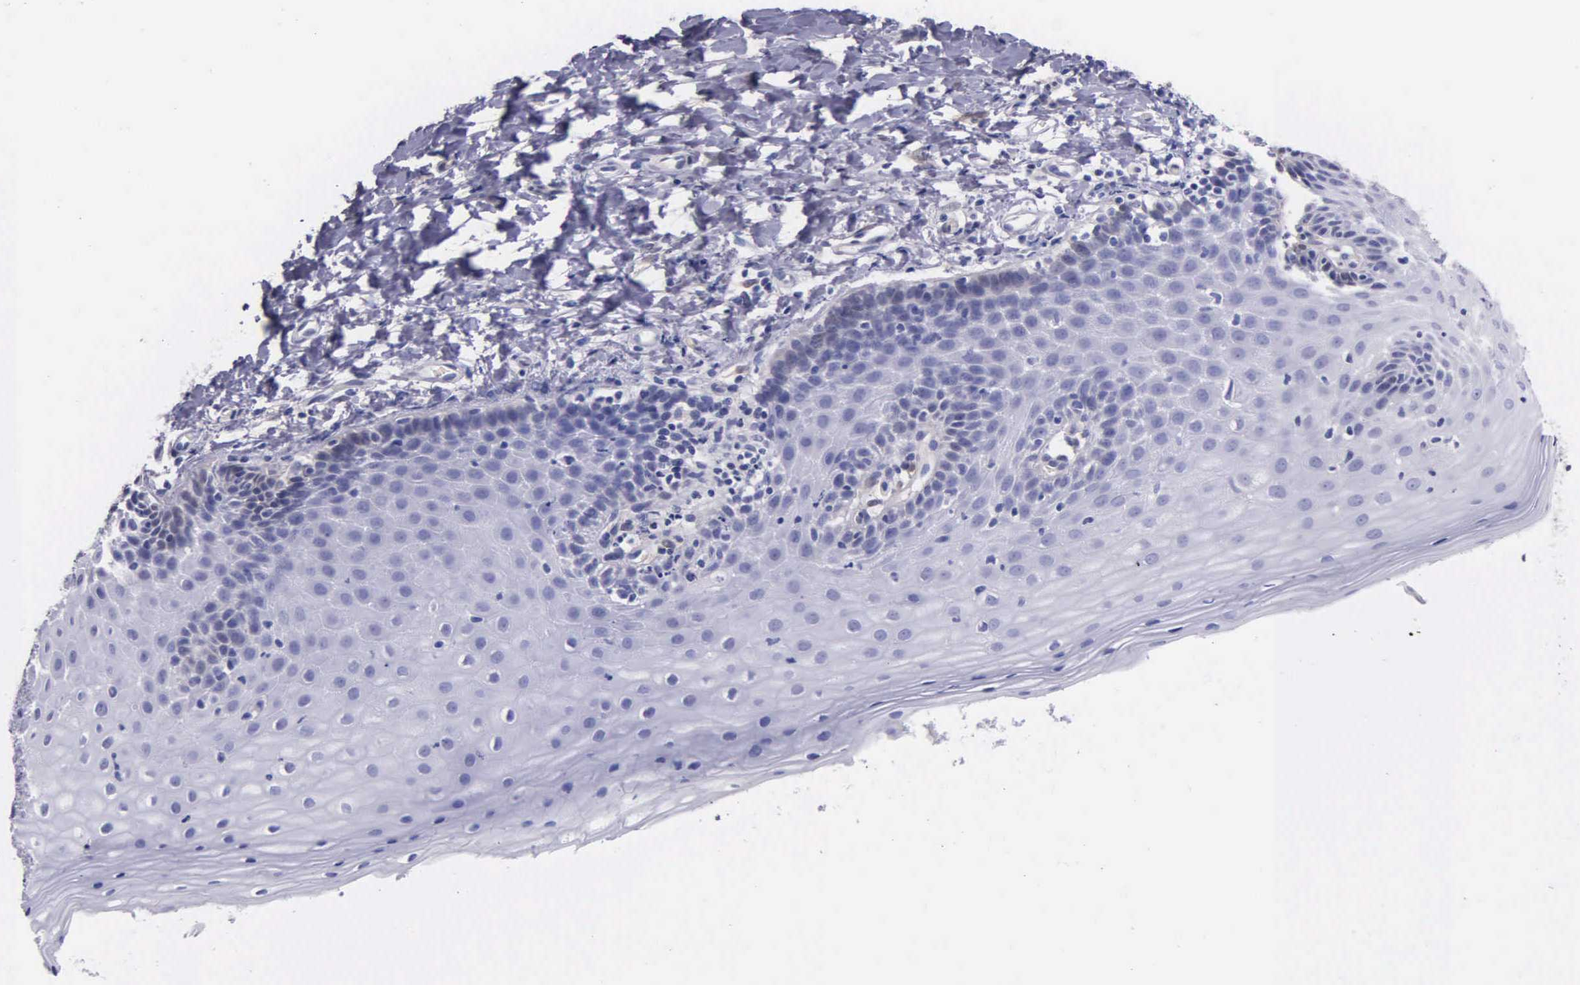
{"staining": {"intensity": "negative", "quantity": "none", "location": "none"}, "tissue": "cervix", "cell_type": "Glandular cells", "image_type": "normal", "snomed": [{"axis": "morphology", "description": "Normal tissue, NOS"}, {"axis": "topography", "description": "Cervix"}], "caption": "IHC image of normal cervix: cervix stained with DAB (3,3'-diaminobenzidine) shows no significant protein positivity in glandular cells. (Stains: DAB immunohistochemistry with hematoxylin counter stain, Microscopy: brightfield microscopy at high magnification).", "gene": "GSTT2B", "patient": {"sex": "female", "age": 53}}